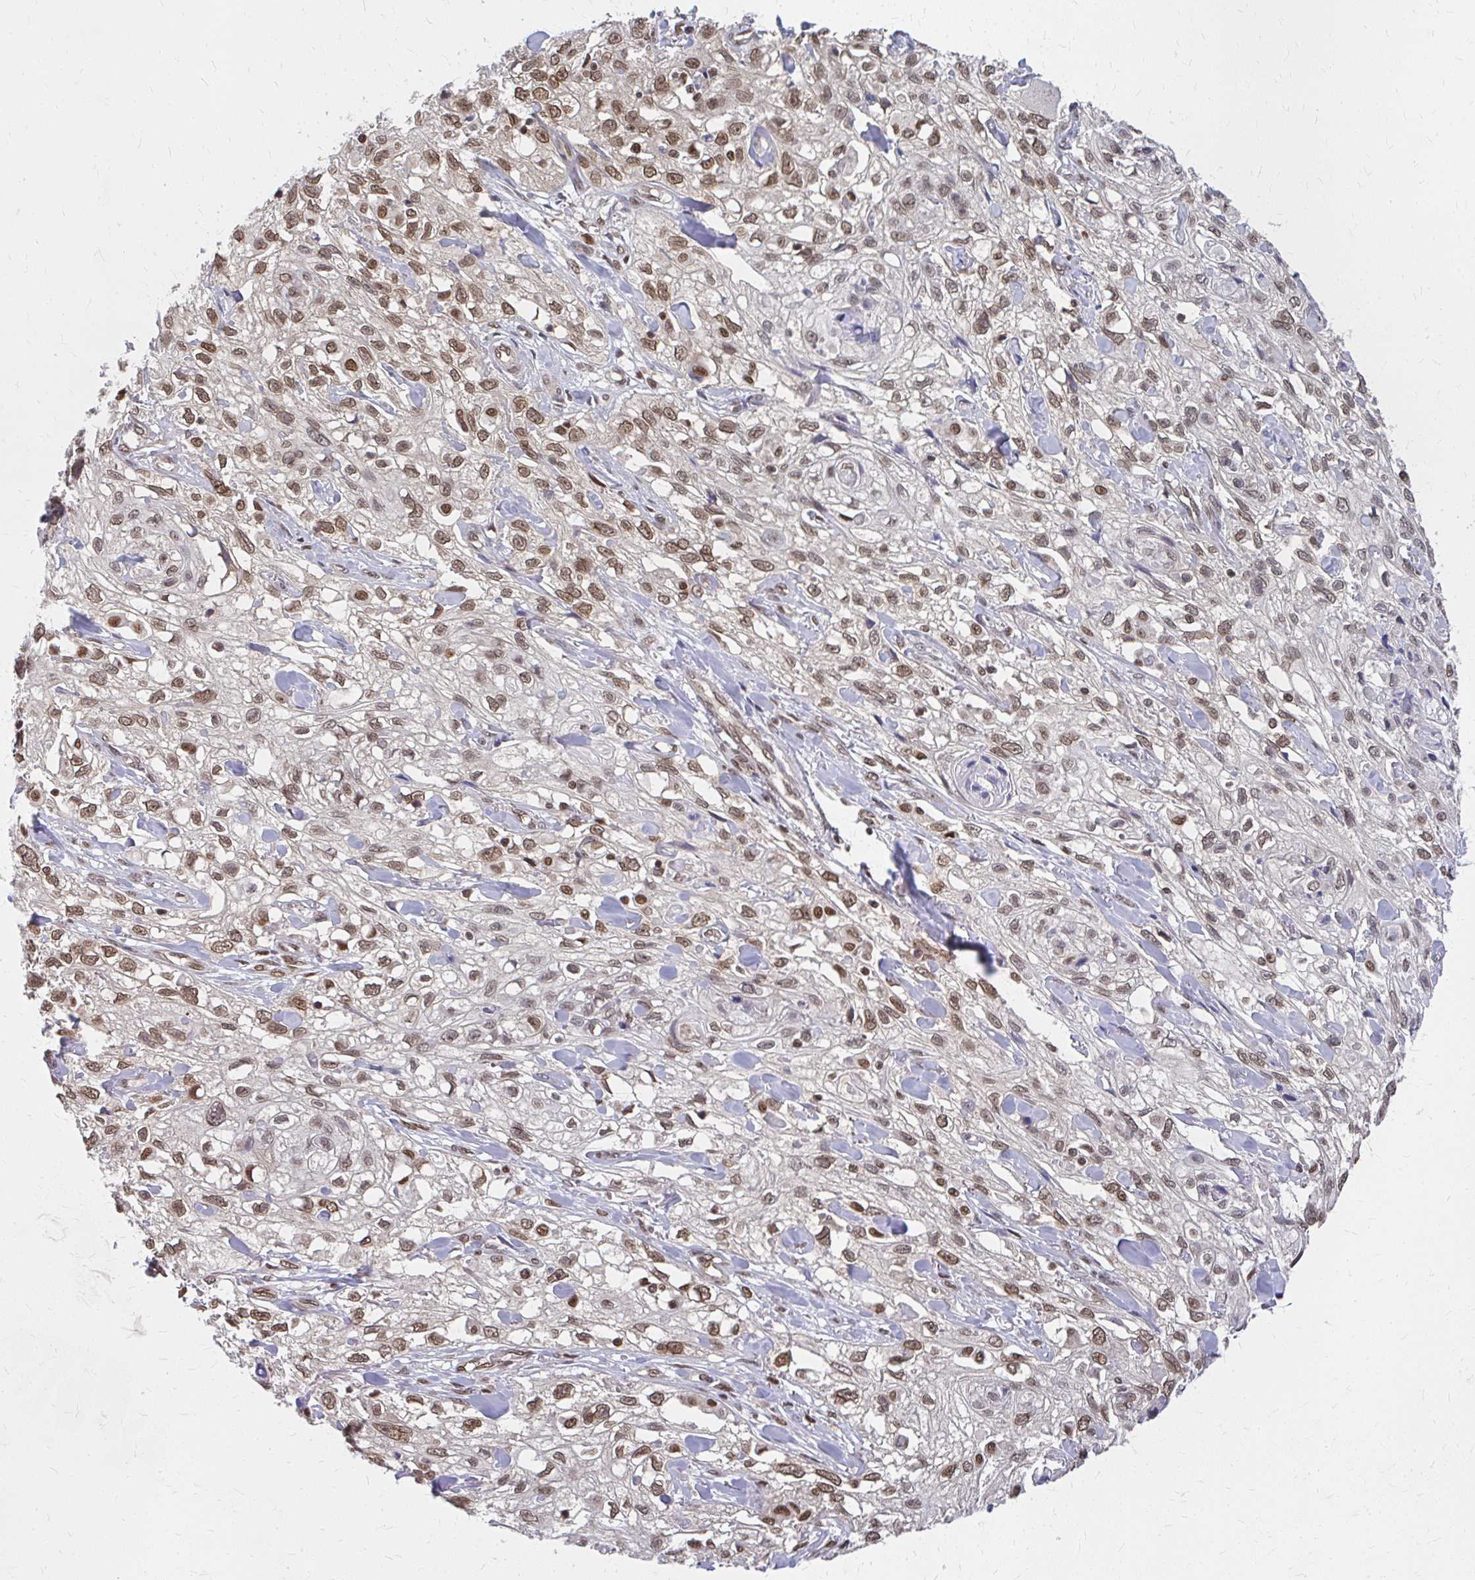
{"staining": {"intensity": "moderate", "quantity": ">75%", "location": "cytoplasmic/membranous,nuclear"}, "tissue": "skin cancer", "cell_type": "Tumor cells", "image_type": "cancer", "snomed": [{"axis": "morphology", "description": "Squamous cell carcinoma, NOS"}, {"axis": "topography", "description": "Skin"}, {"axis": "topography", "description": "Vulva"}], "caption": "IHC micrograph of neoplastic tissue: human skin cancer (squamous cell carcinoma) stained using immunohistochemistry (IHC) reveals medium levels of moderate protein expression localized specifically in the cytoplasmic/membranous and nuclear of tumor cells, appearing as a cytoplasmic/membranous and nuclear brown color.", "gene": "XPO1", "patient": {"sex": "female", "age": 86}}